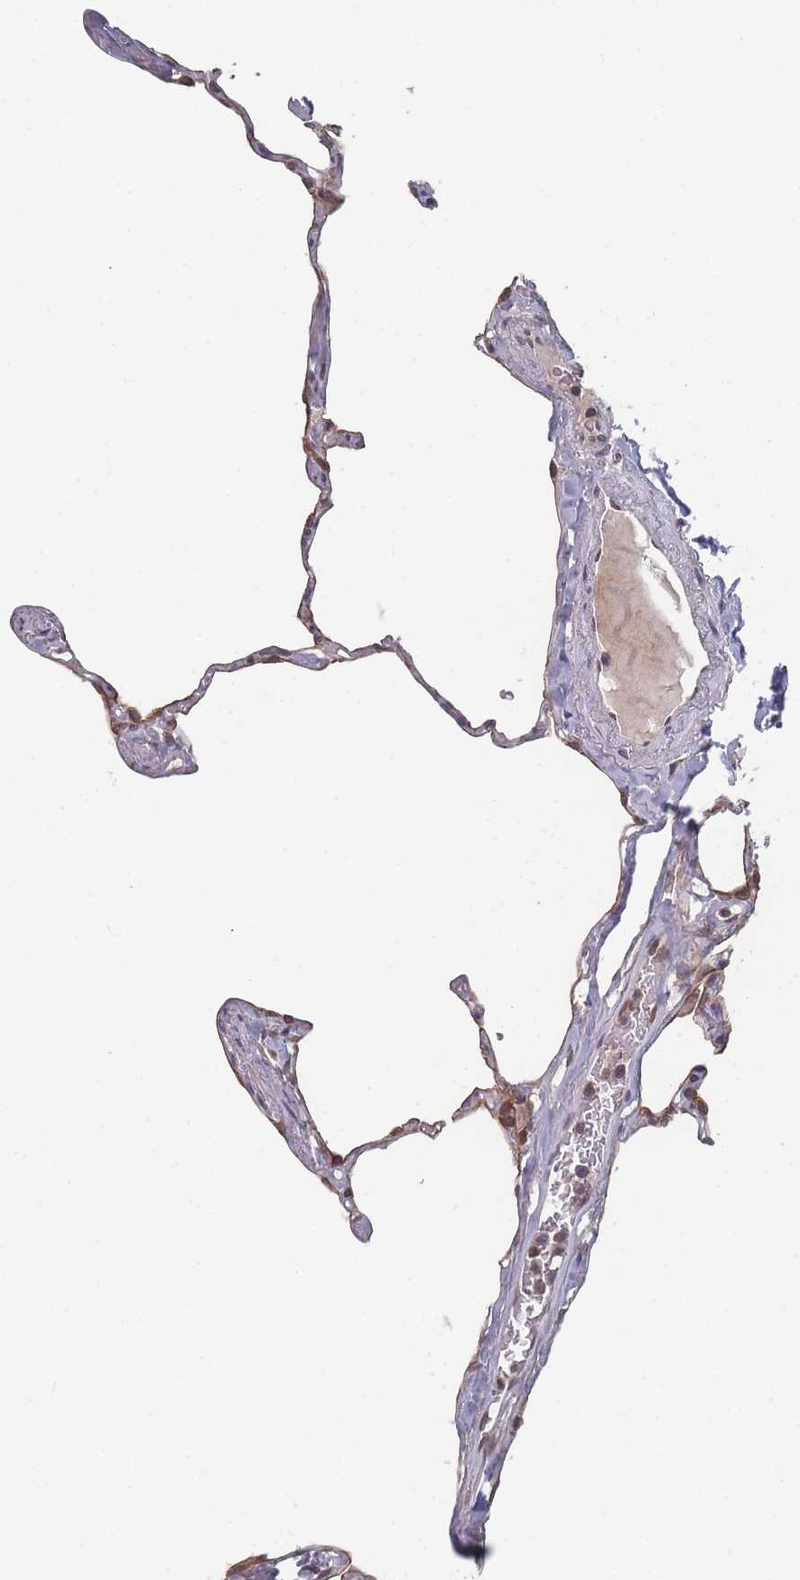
{"staining": {"intensity": "weak", "quantity": "25%-75%", "location": "cytoplasmic/membranous"}, "tissue": "lung", "cell_type": "Alveolar cells", "image_type": "normal", "snomed": [{"axis": "morphology", "description": "Normal tissue, NOS"}, {"axis": "topography", "description": "Lung"}], "caption": "Unremarkable lung was stained to show a protein in brown. There is low levels of weak cytoplasmic/membranous expression in about 25%-75% of alveolar cells.", "gene": "TBC1D25", "patient": {"sex": "male", "age": 65}}